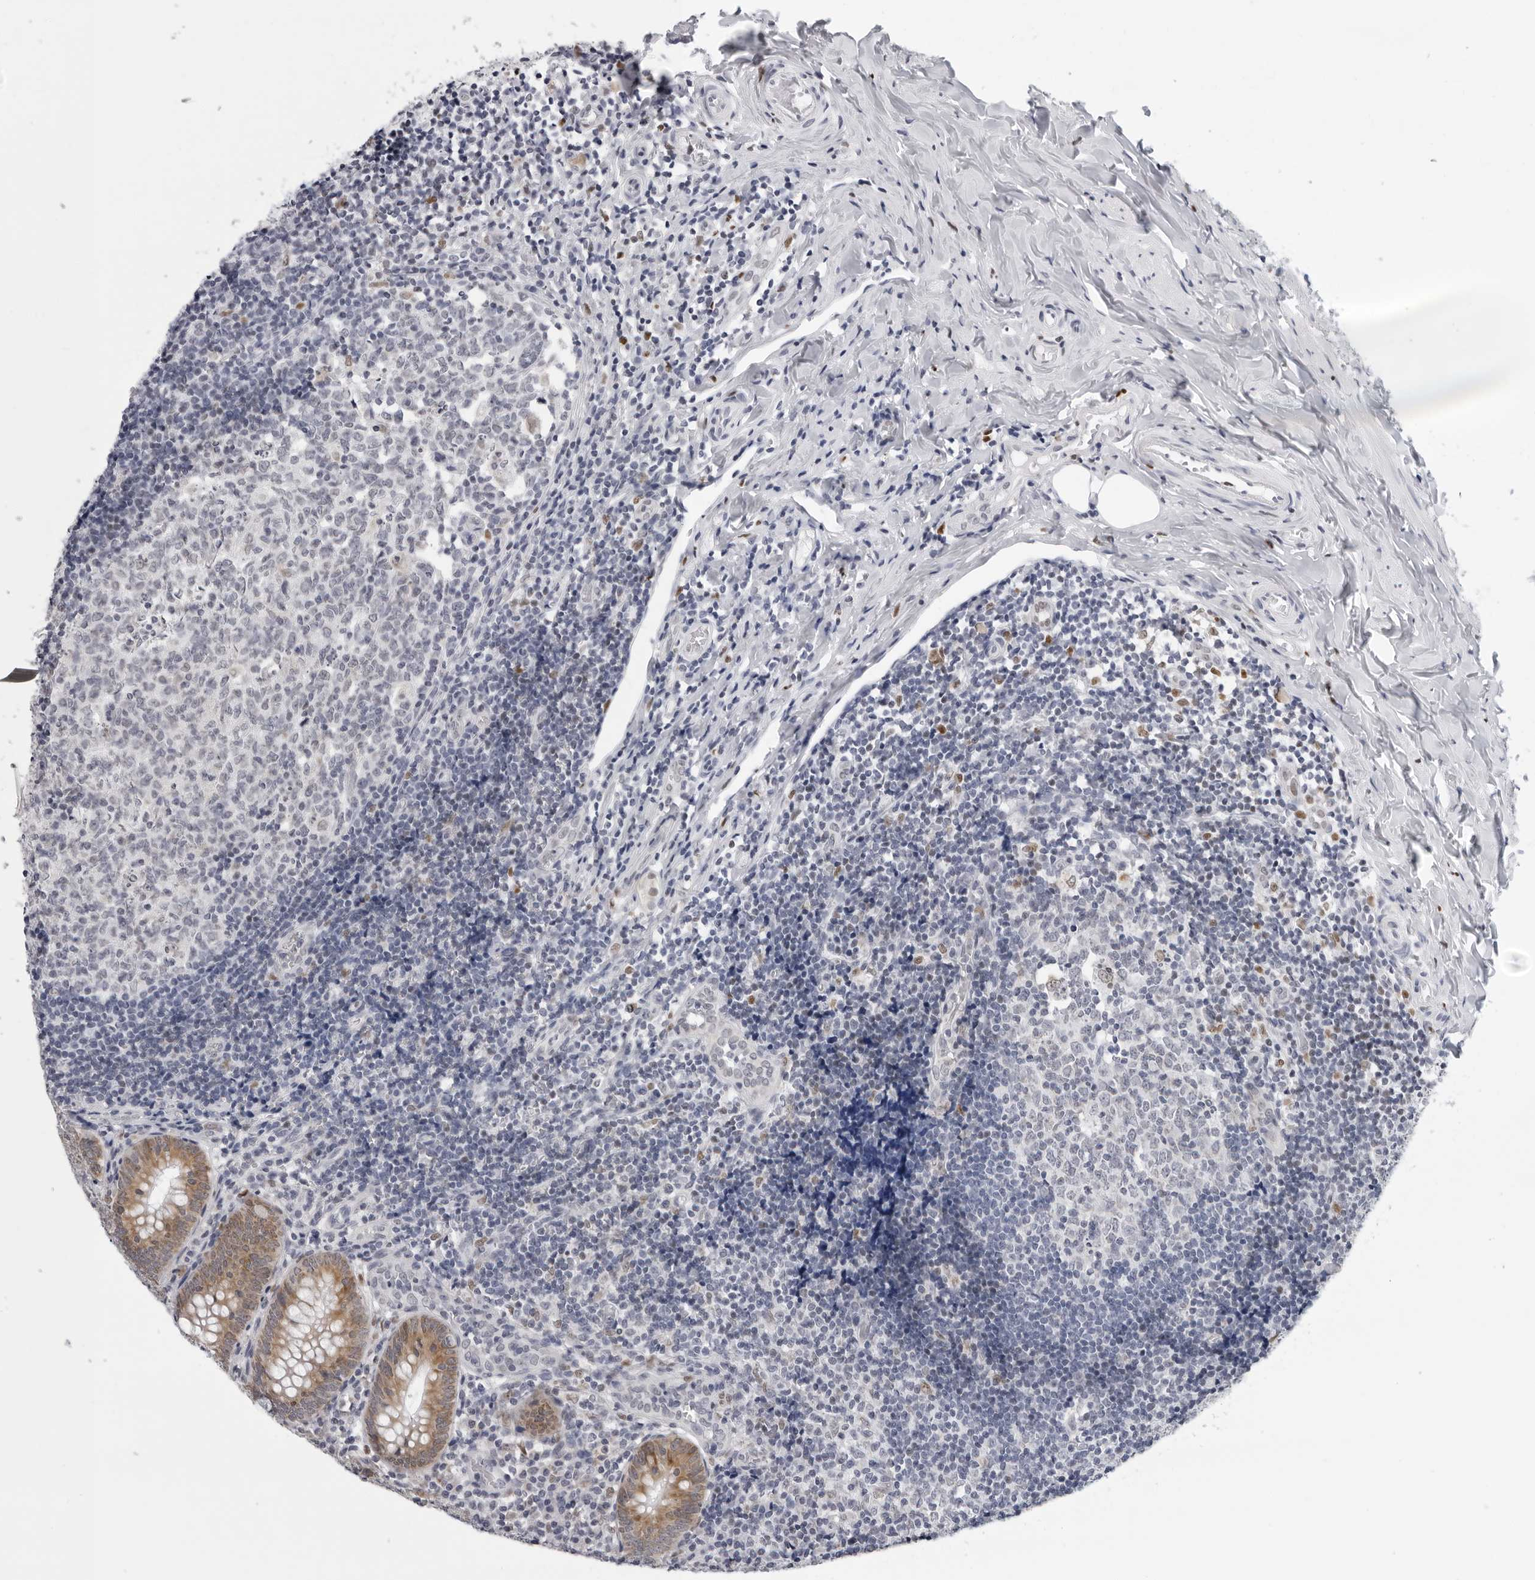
{"staining": {"intensity": "moderate", "quantity": ">75%", "location": "cytoplasmic/membranous"}, "tissue": "appendix", "cell_type": "Glandular cells", "image_type": "normal", "snomed": [{"axis": "morphology", "description": "Normal tissue, NOS"}, {"axis": "topography", "description": "Appendix"}], "caption": "This photomicrograph exhibits IHC staining of normal appendix, with medium moderate cytoplasmic/membranous expression in about >75% of glandular cells.", "gene": "CPT2", "patient": {"sex": "male", "age": 8}}